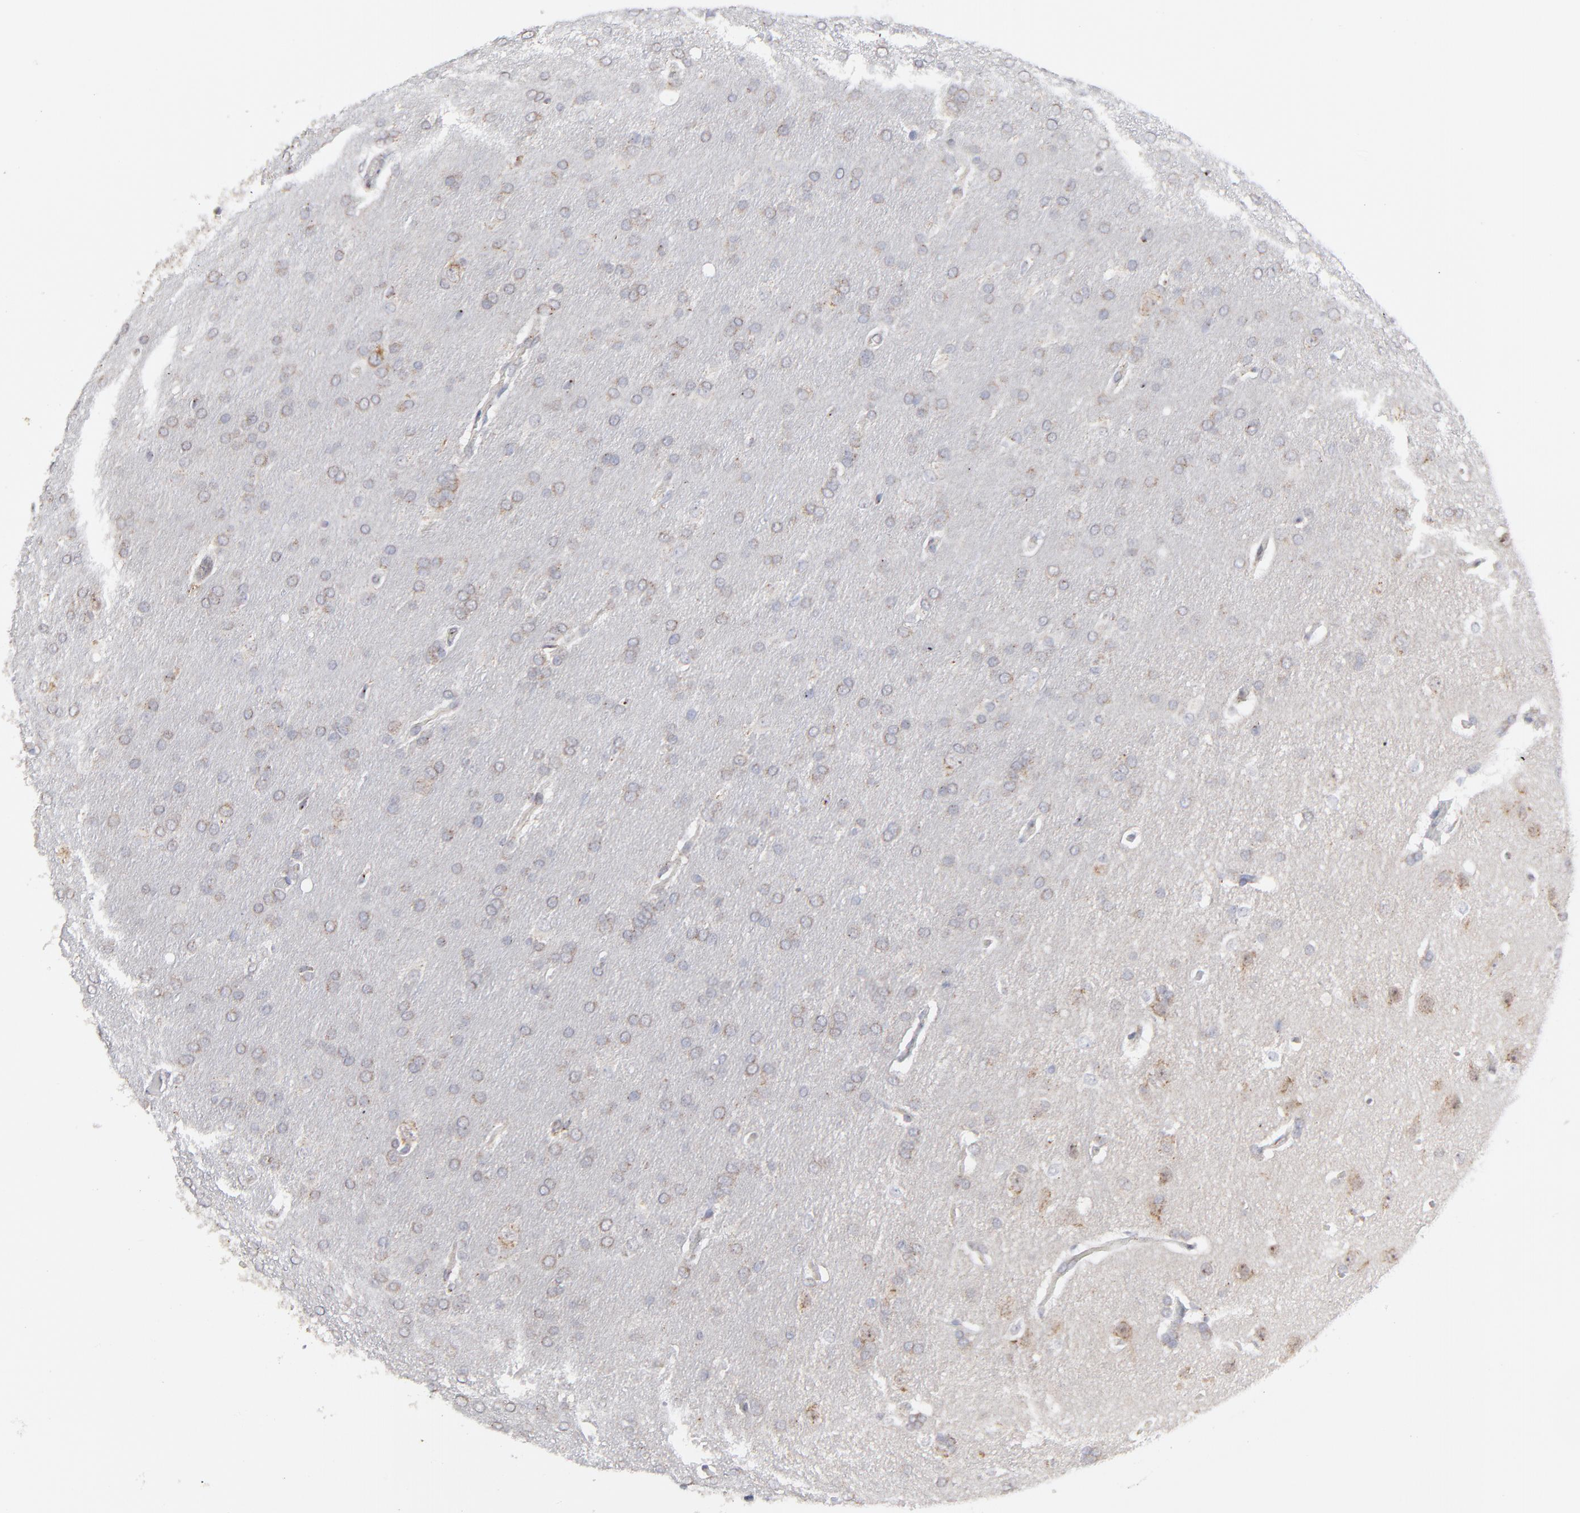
{"staining": {"intensity": "weak", "quantity": "<25%", "location": "cytoplasmic/membranous"}, "tissue": "glioma", "cell_type": "Tumor cells", "image_type": "cancer", "snomed": [{"axis": "morphology", "description": "Glioma, malignant, Low grade"}, {"axis": "topography", "description": "Brain"}], "caption": "DAB immunohistochemical staining of human malignant low-grade glioma demonstrates no significant positivity in tumor cells. Brightfield microscopy of IHC stained with DAB (brown) and hematoxylin (blue), captured at high magnification.", "gene": "NCAPH", "patient": {"sex": "female", "age": 15}}